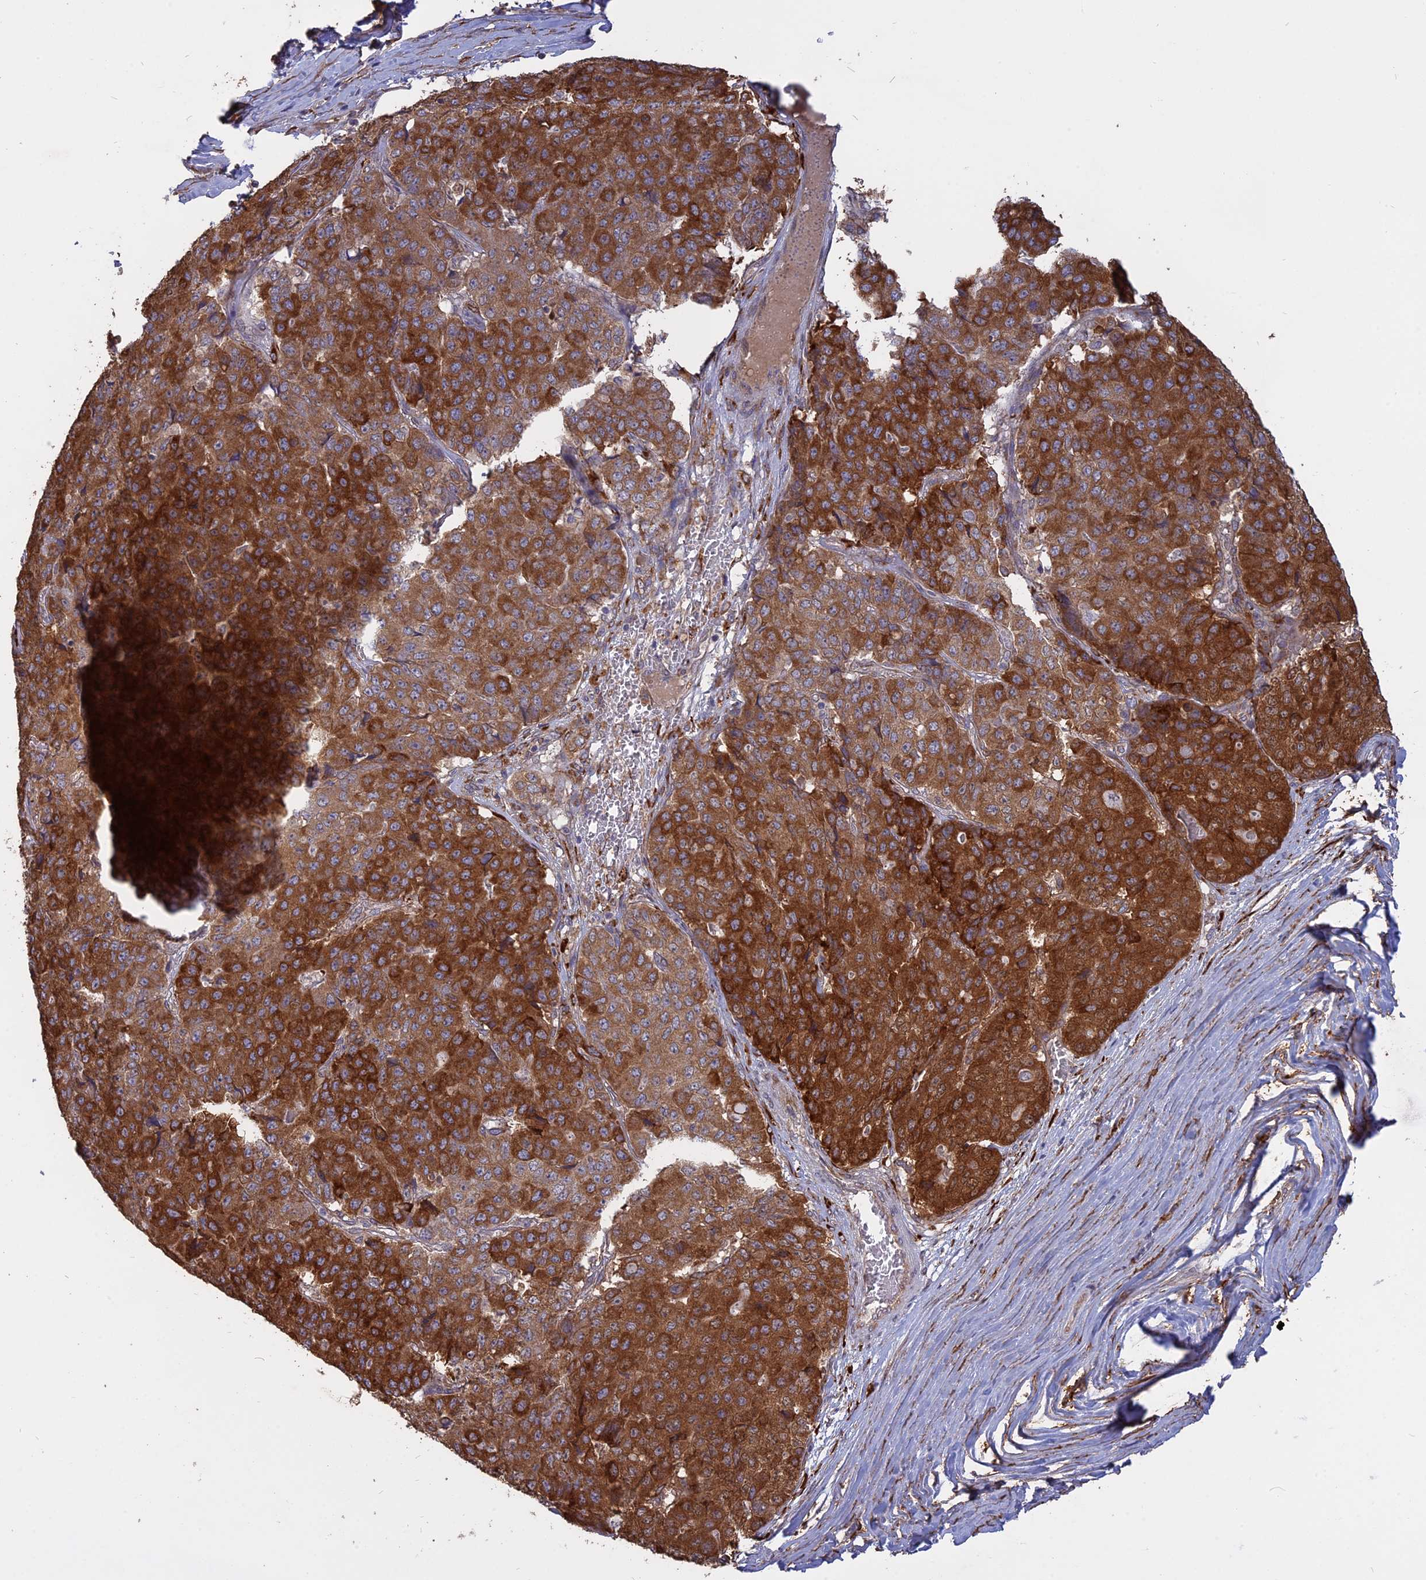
{"staining": {"intensity": "strong", "quantity": ">75%", "location": "cytoplasmic/membranous"}, "tissue": "pancreatic cancer", "cell_type": "Tumor cells", "image_type": "cancer", "snomed": [{"axis": "morphology", "description": "Adenocarcinoma, NOS"}, {"axis": "topography", "description": "Pancreas"}], "caption": "Adenocarcinoma (pancreatic) stained with a protein marker exhibits strong staining in tumor cells.", "gene": "PPIC", "patient": {"sex": "male", "age": 50}}